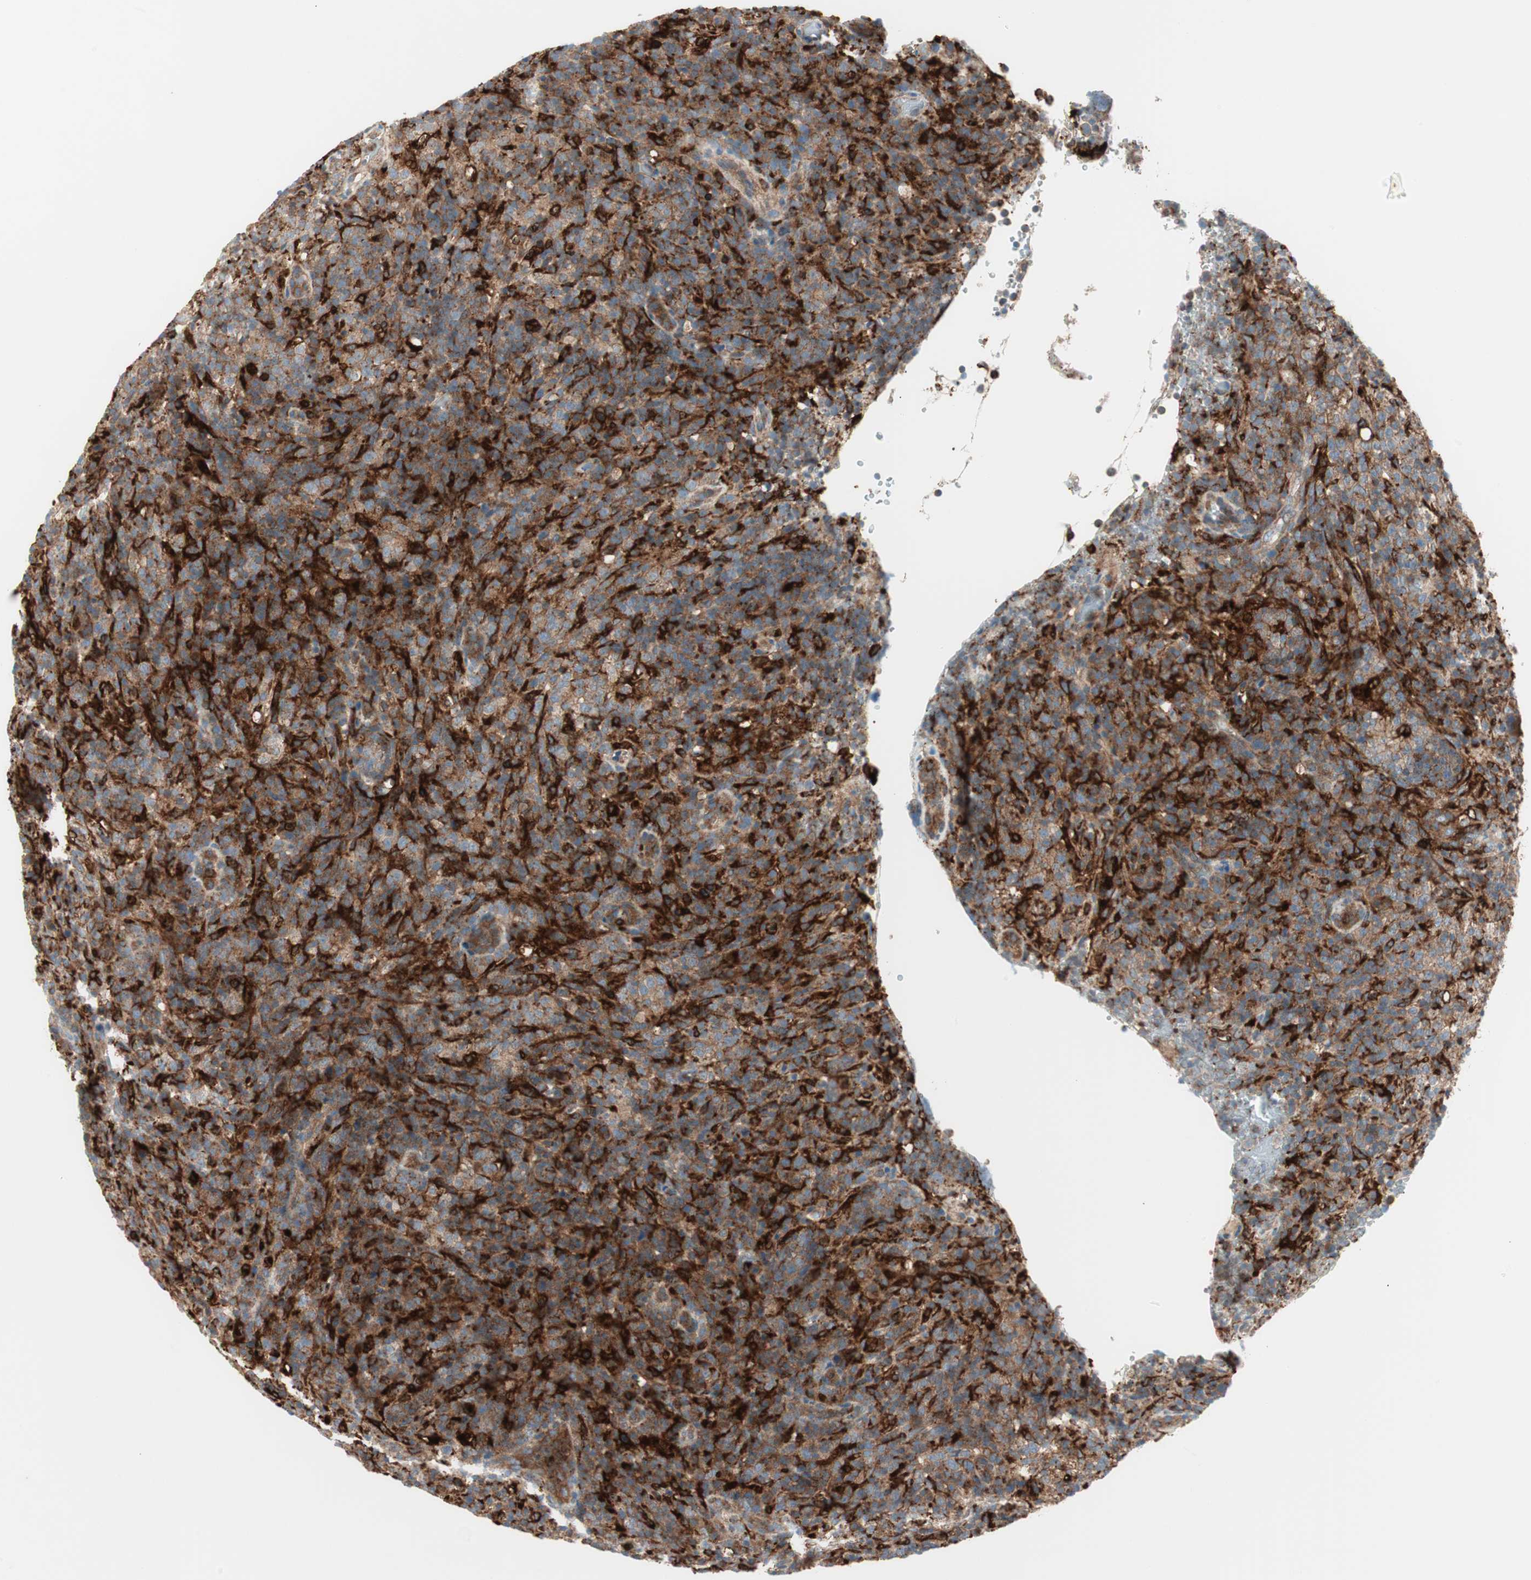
{"staining": {"intensity": "strong", "quantity": "25%-75%", "location": "cytoplasmic/membranous"}, "tissue": "lymphoma", "cell_type": "Tumor cells", "image_type": "cancer", "snomed": [{"axis": "morphology", "description": "Malignant lymphoma, non-Hodgkin's type, High grade"}, {"axis": "topography", "description": "Lymph node"}], "caption": "Immunohistochemical staining of human lymphoma displays strong cytoplasmic/membranous protein positivity in about 25%-75% of tumor cells.", "gene": "ATP6V1G1", "patient": {"sex": "female", "age": 76}}